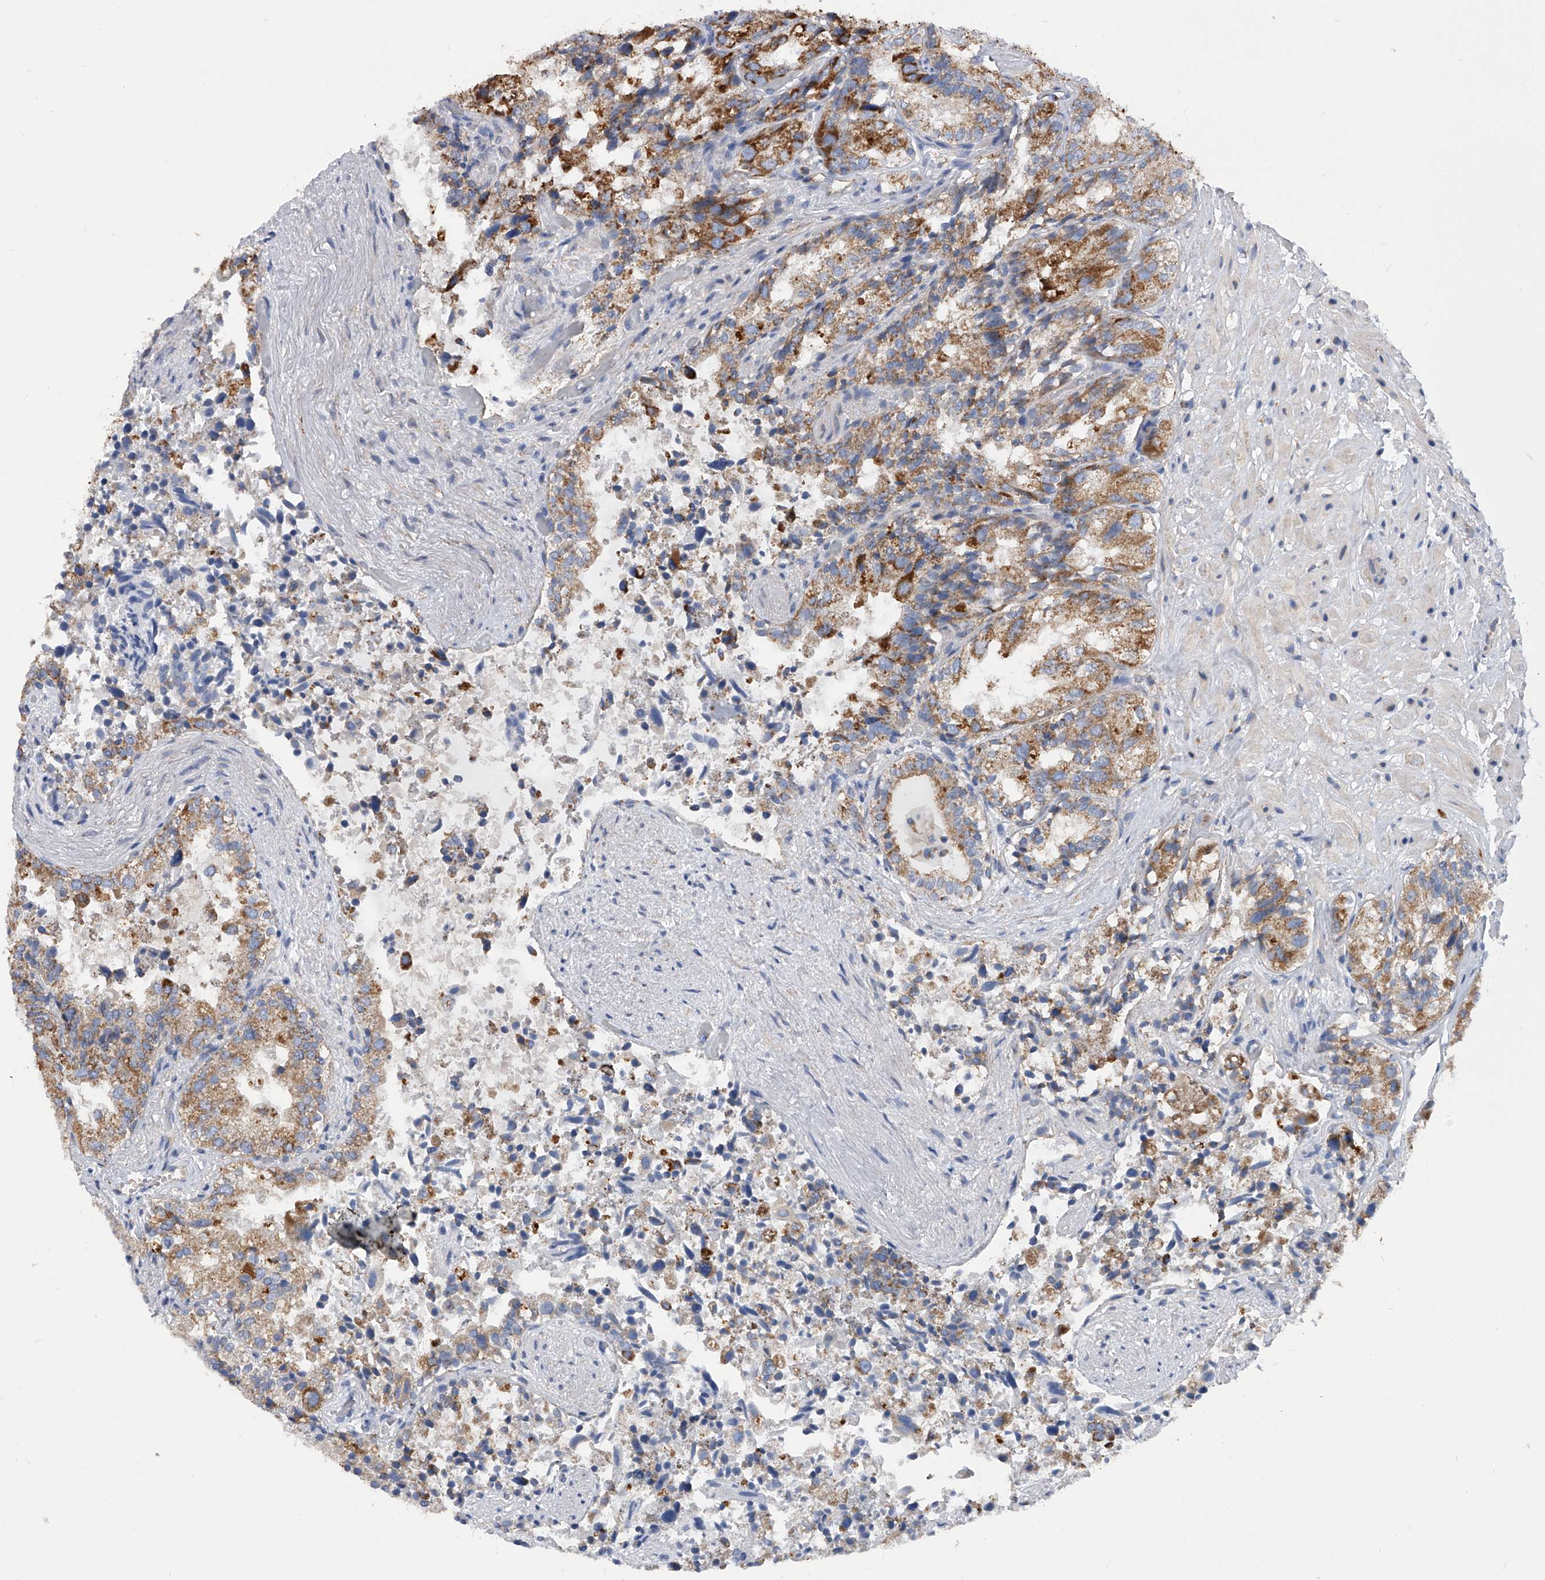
{"staining": {"intensity": "moderate", "quantity": ">75%", "location": "cytoplasmic/membranous"}, "tissue": "seminal vesicle", "cell_type": "Glandular cells", "image_type": "normal", "snomed": [{"axis": "morphology", "description": "Normal tissue, NOS"}, {"axis": "topography", "description": "Seminal veicle"}, {"axis": "topography", "description": "Peripheral nerve tissue"}], "caption": "Seminal vesicle stained with immunohistochemistry displays moderate cytoplasmic/membranous expression in about >75% of glandular cells. The protein of interest is shown in brown color, while the nuclei are stained blue.", "gene": "PDSS2", "patient": {"sex": "male", "age": 63}}